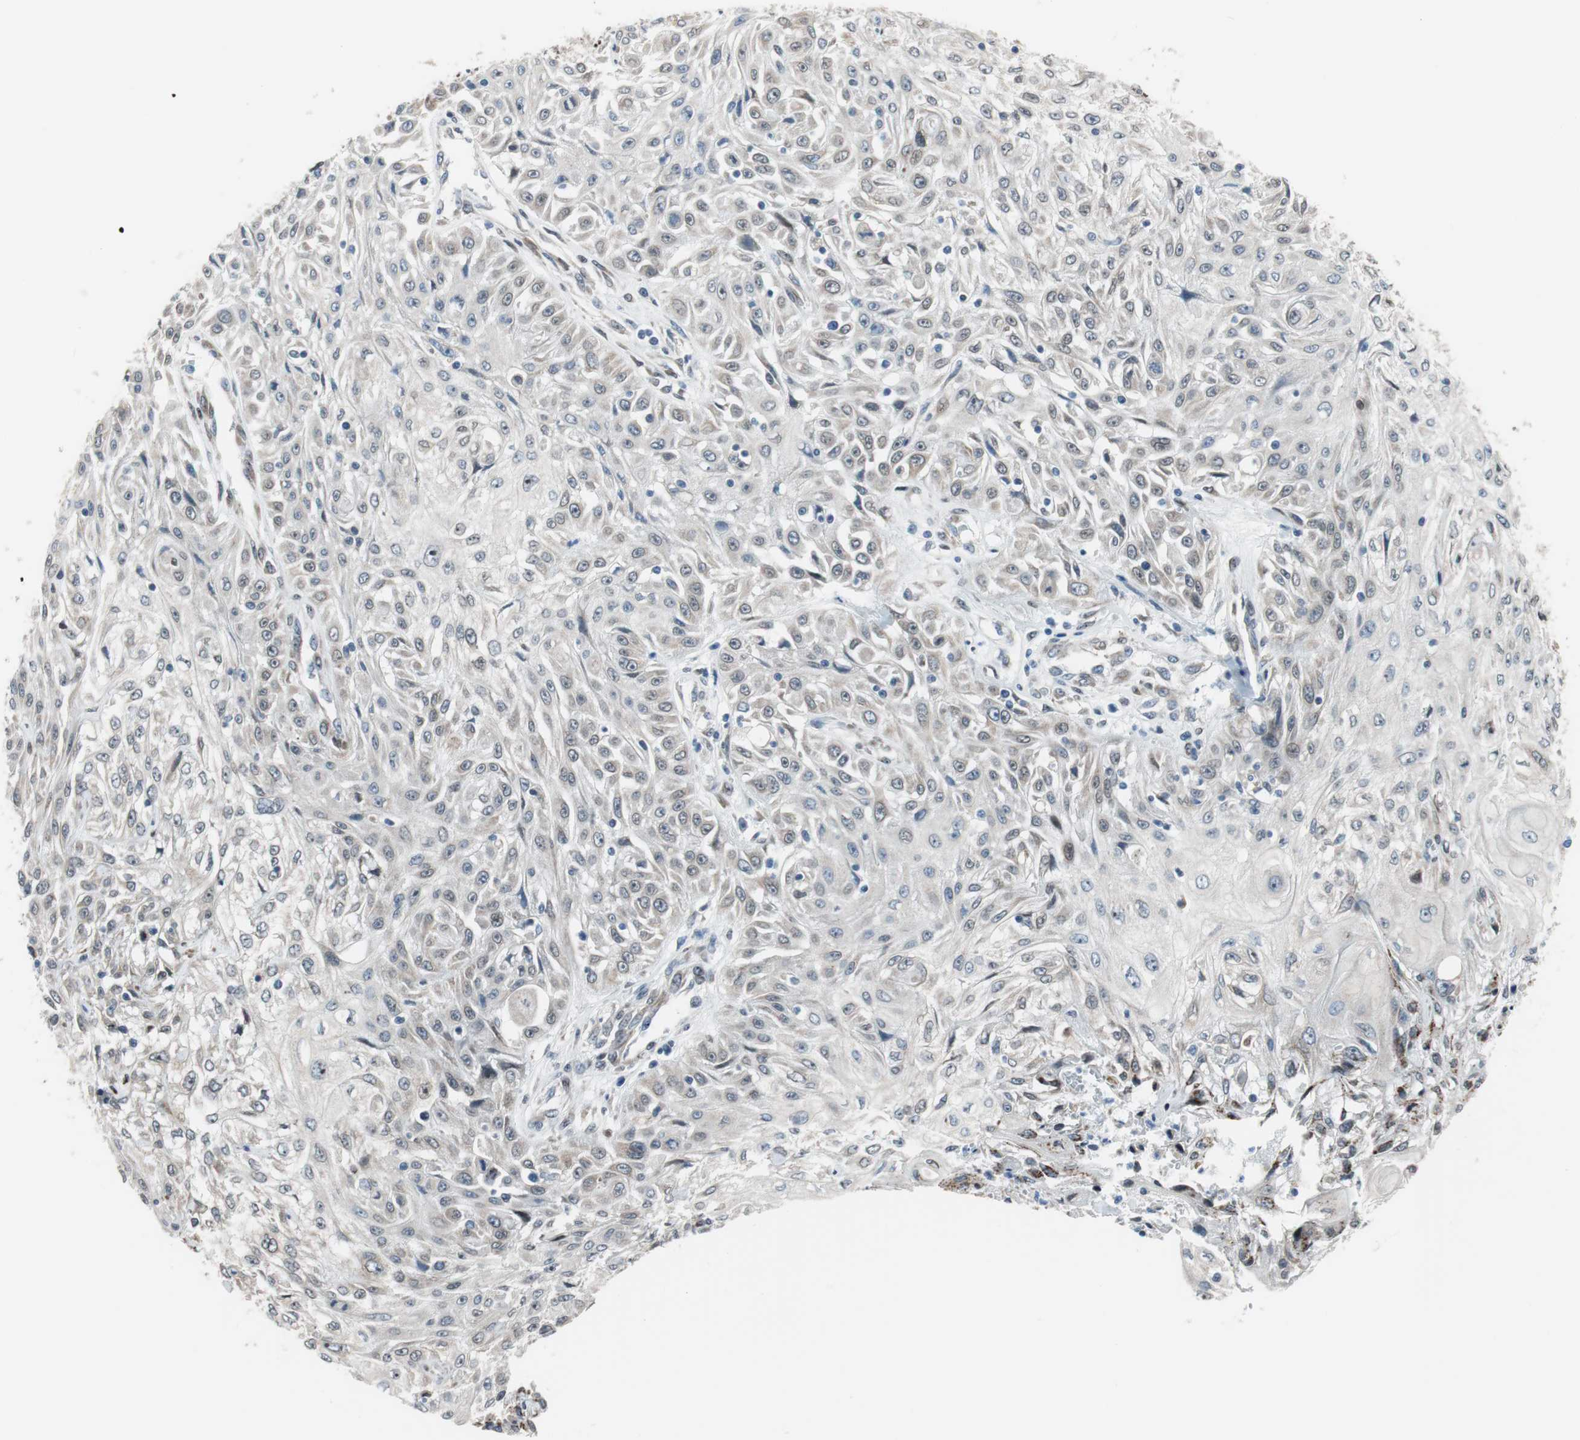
{"staining": {"intensity": "weak", "quantity": ">75%", "location": "cytoplasmic/membranous"}, "tissue": "skin cancer", "cell_type": "Tumor cells", "image_type": "cancer", "snomed": [{"axis": "morphology", "description": "Squamous cell carcinoma, NOS"}, {"axis": "morphology", "description": "Squamous cell carcinoma, metastatic, NOS"}, {"axis": "topography", "description": "Skin"}, {"axis": "topography", "description": "Lymph node"}], "caption": "The micrograph displays staining of squamous cell carcinoma (skin), revealing weak cytoplasmic/membranous protein staining (brown color) within tumor cells. (DAB (3,3'-diaminobenzidine) = brown stain, brightfield microscopy at high magnification).", "gene": "TMED7", "patient": {"sex": "male", "age": 75}}